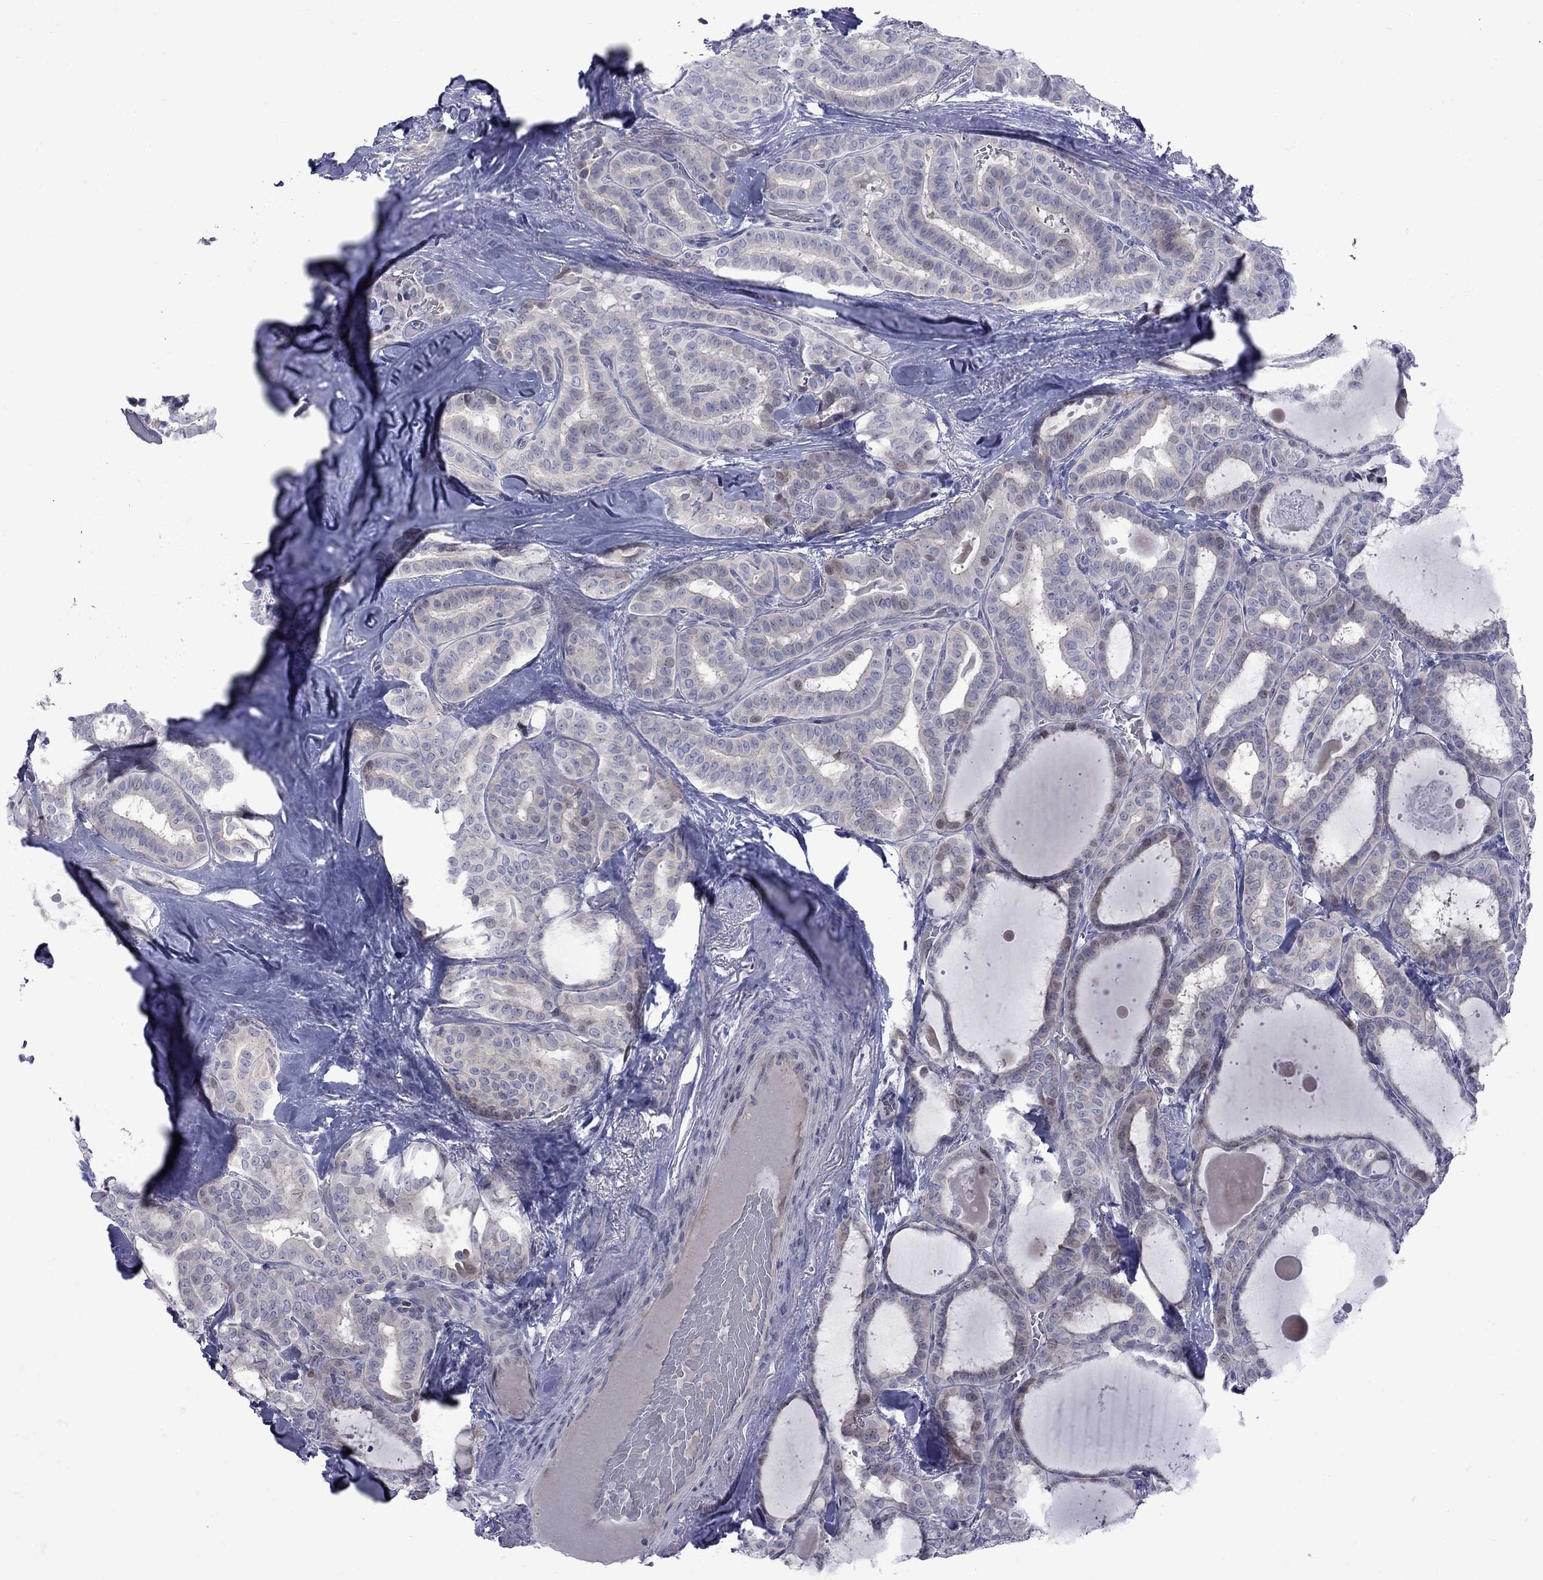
{"staining": {"intensity": "weak", "quantity": "<25%", "location": "cytoplasmic/membranous"}, "tissue": "thyroid cancer", "cell_type": "Tumor cells", "image_type": "cancer", "snomed": [{"axis": "morphology", "description": "Papillary adenocarcinoma, NOS"}, {"axis": "topography", "description": "Thyroid gland"}], "caption": "DAB immunohistochemical staining of thyroid papillary adenocarcinoma demonstrates no significant expression in tumor cells.", "gene": "NRARP", "patient": {"sex": "female", "age": 39}}